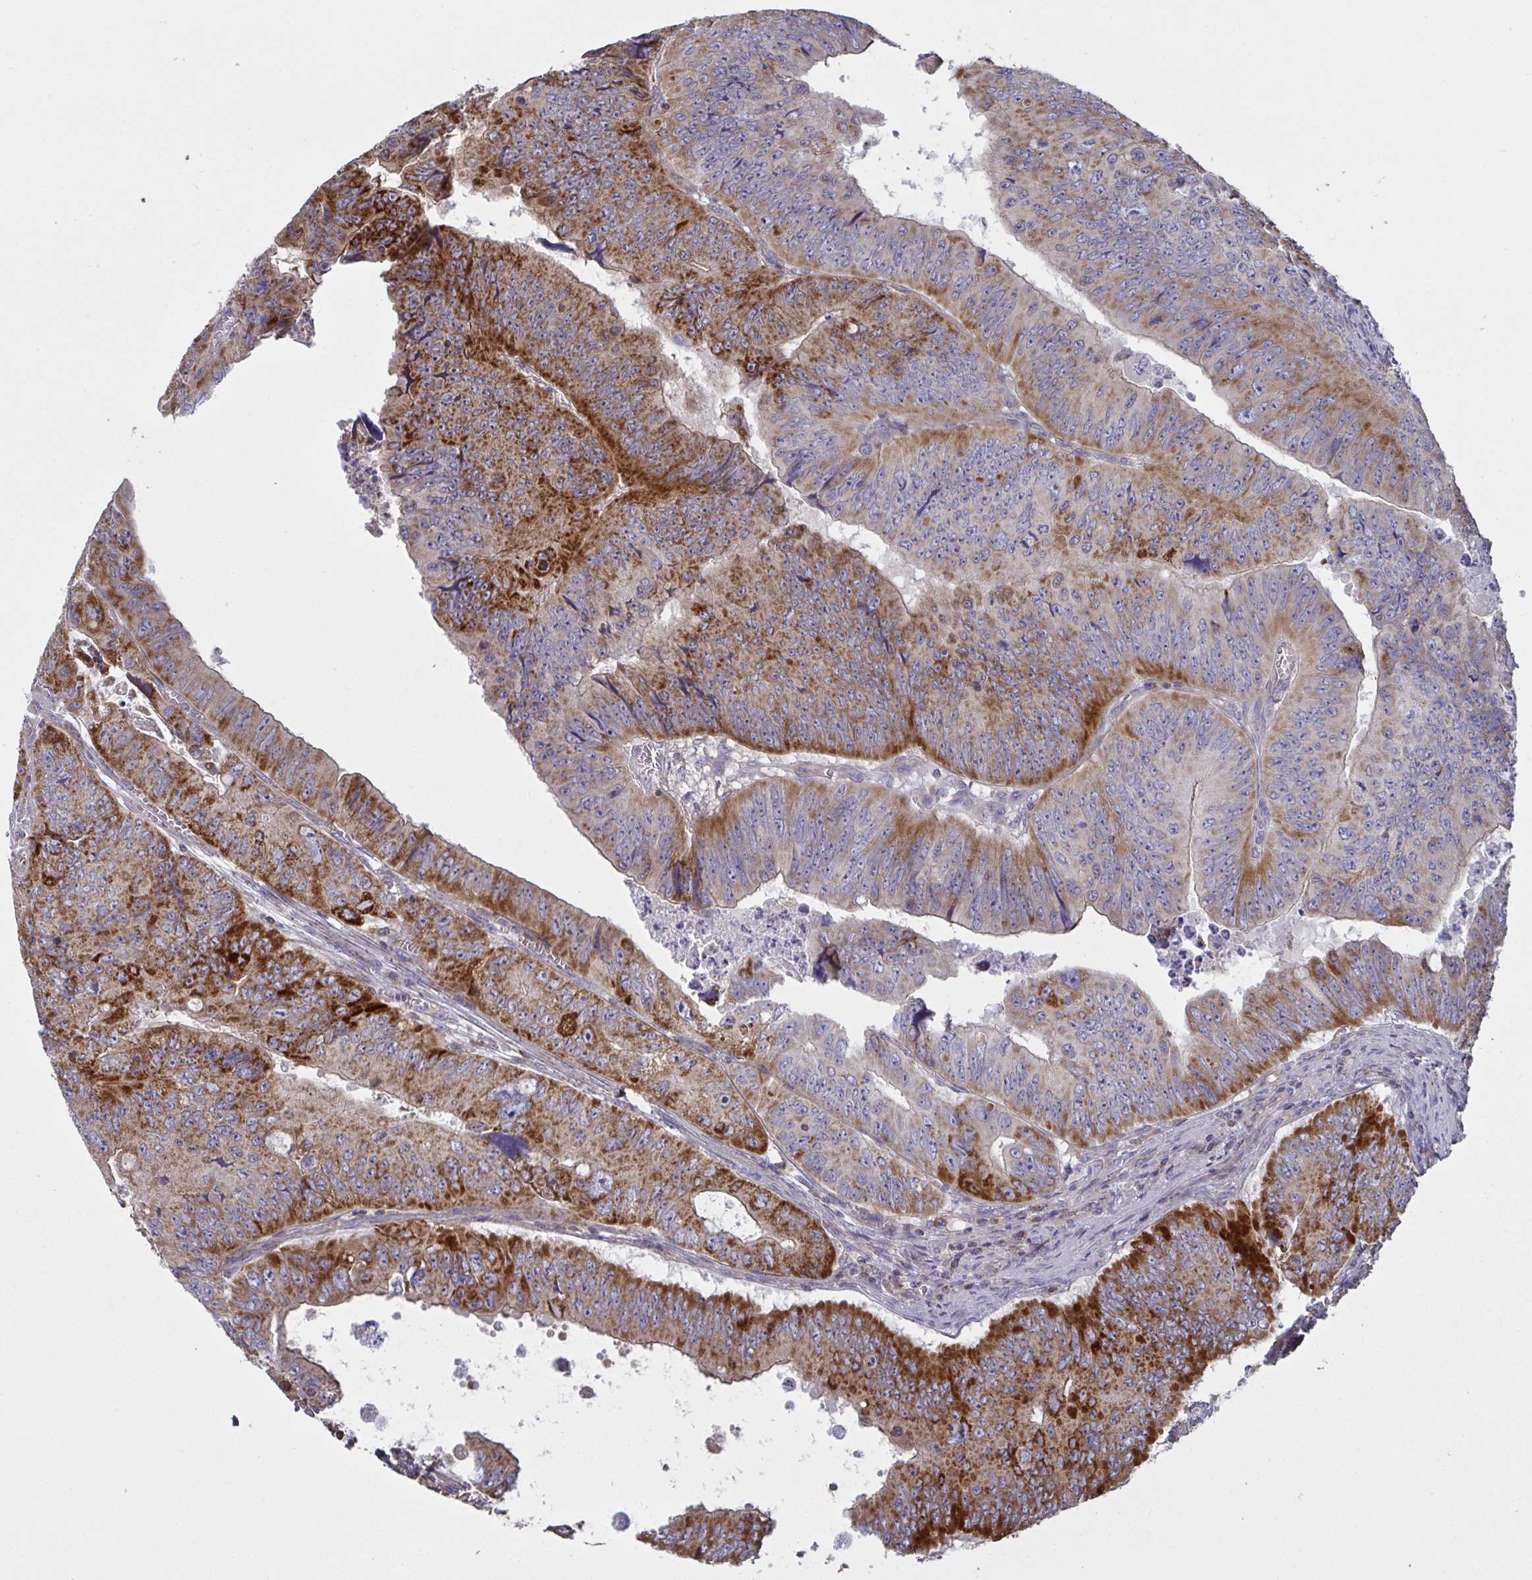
{"staining": {"intensity": "strong", "quantity": "25%-75%", "location": "cytoplasmic/membranous"}, "tissue": "colorectal cancer", "cell_type": "Tumor cells", "image_type": "cancer", "snomed": [{"axis": "morphology", "description": "Adenocarcinoma, NOS"}, {"axis": "topography", "description": "Colon"}], "caption": "Tumor cells exhibit high levels of strong cytoplasmic/membranous expression in approximately 25%-75% of cells in human adenocarcinoma (colorectal).", "gene": "MICOS10", "patient": {"sex": "female", "age": 84}}